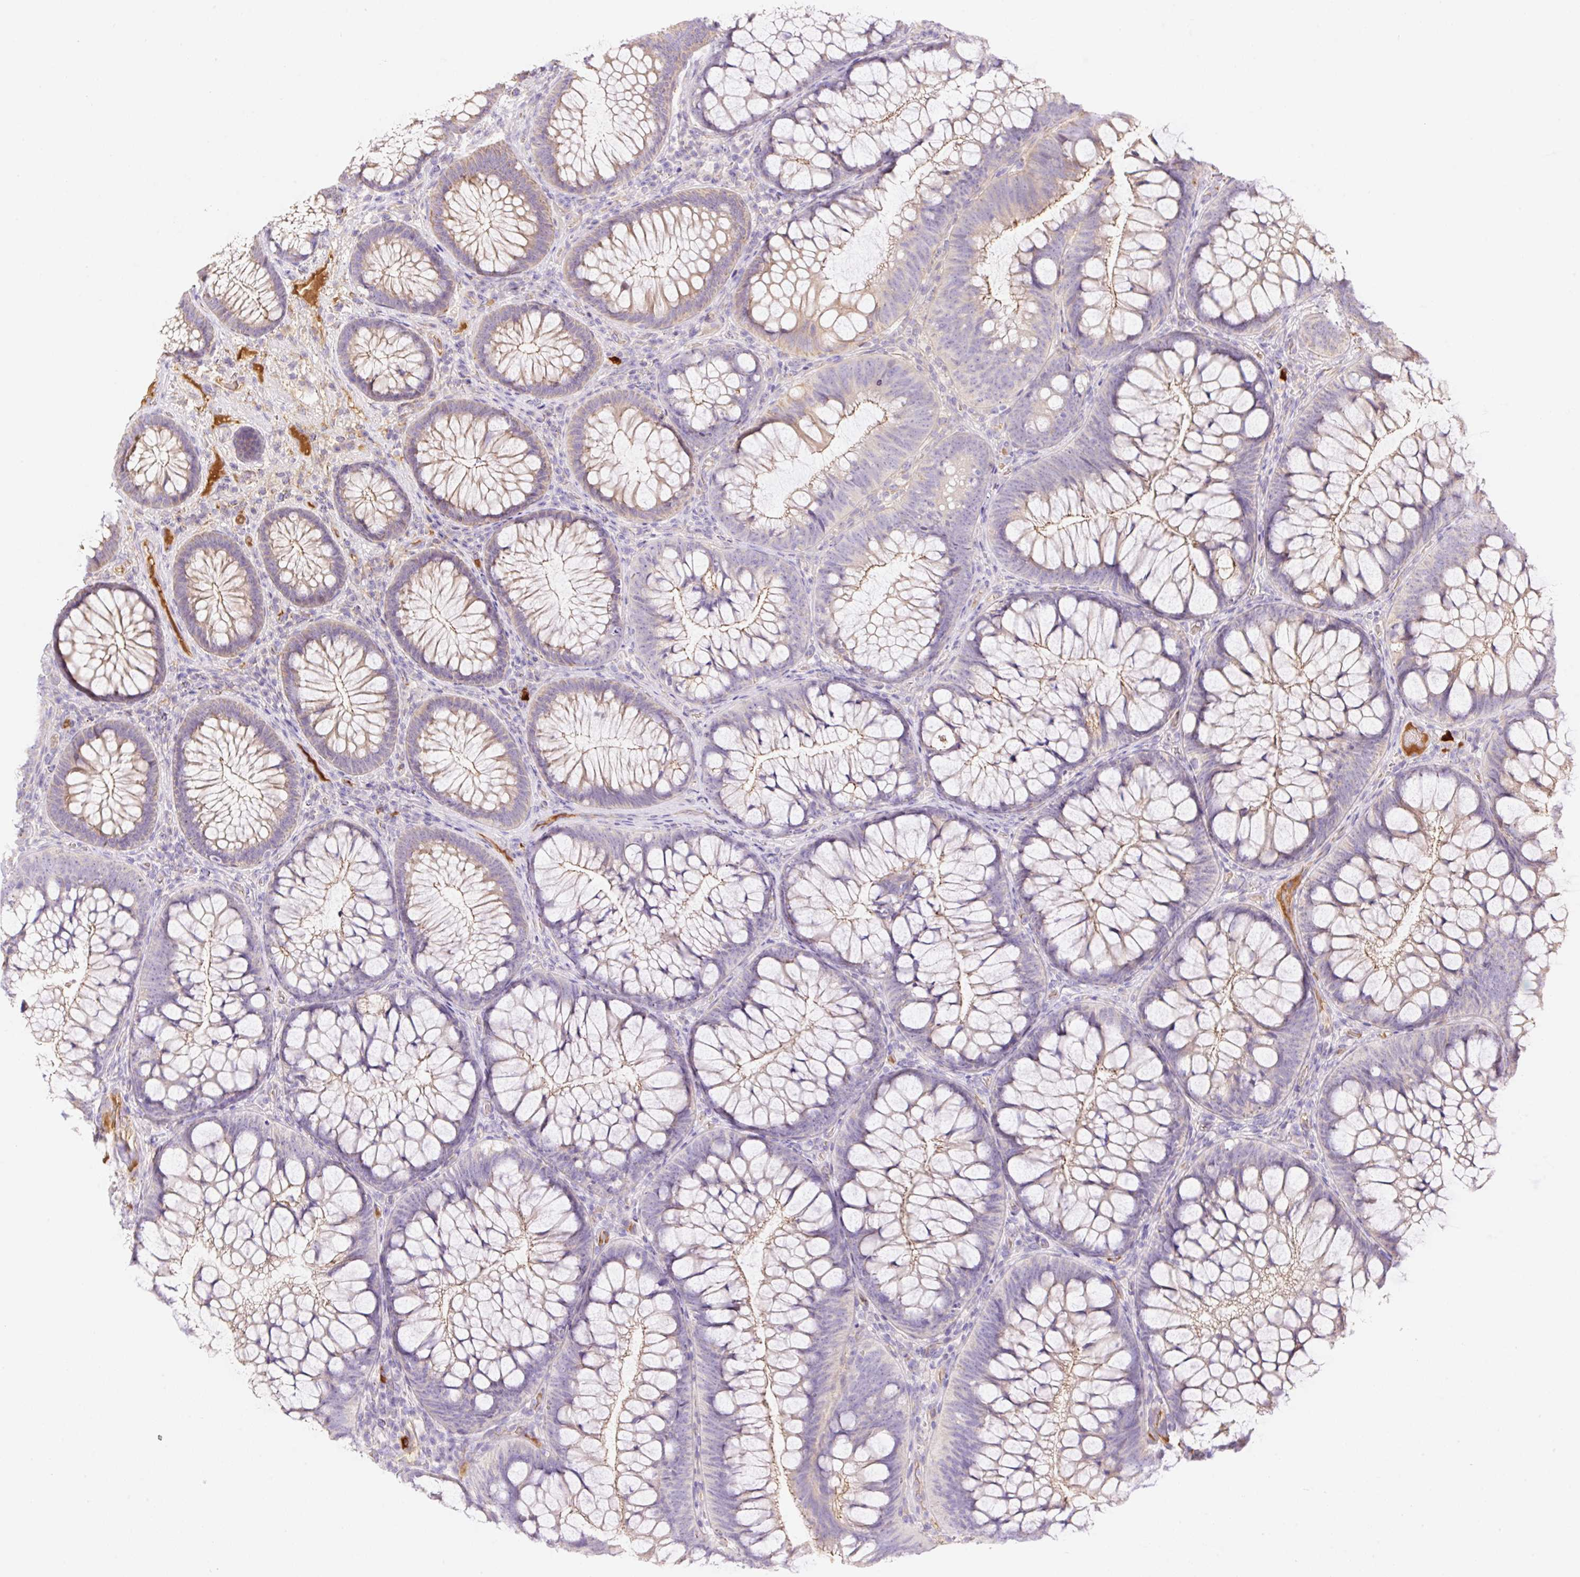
{"staining": {"intensity": "negative", "quantity": "none", "location": "none"}, "tissue": "colon", "cell_type": "Endothelial cells", "image_type": "normal", "snomed": [{"axis": "morphology", "description": "Normal tissue, NOS"}, {"axis": "morphology", "description": "Adenoma, NOS"}, {"axis": "topography", "description": "Soft tissue"}, {"axis": "topography", "description": "Colon"}], "caption": "Endothelial cells are negative for protein expression in benign human colon. Nuclei are stained in blue.", "gene": "DENND5A", "patient": {"sex": "male", "age": 47}}